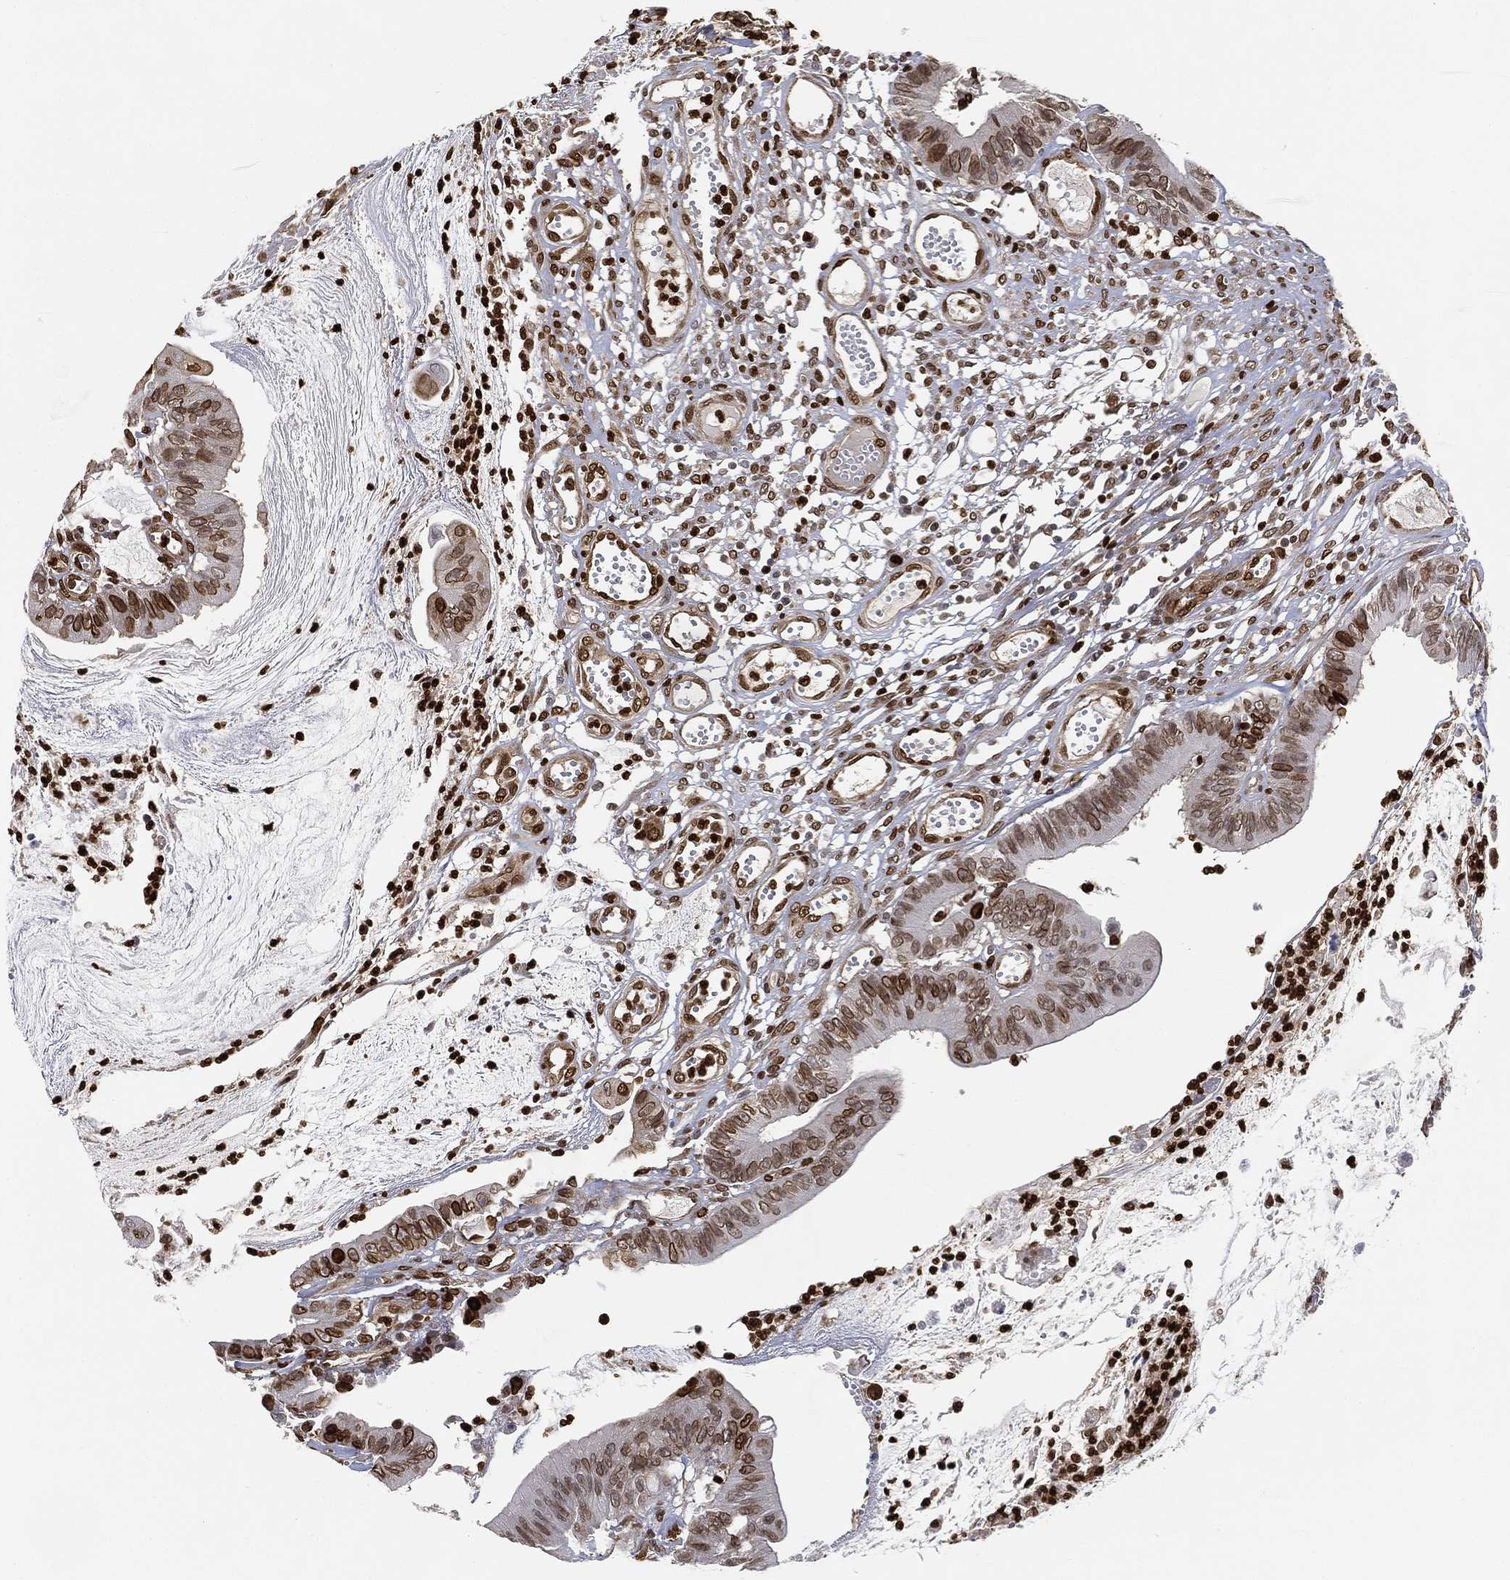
{"staining": {"intensity": "moderate", "quantity": "25%-75%", "location": "nuclear"}, "tissue": "colorectal cancer", "cell_type": "Tumor cells", "image_type": "cancer", "snomed": [{"axis": "morphology", "description": "Adenocarcinoma, NOS"}, {"axis": "topography", "description": "Colon"}], "caption": "This histopathology image demonstrates colorectal adenocarcinoma stained with immunohistochemistry (IHC) to label a protein in brown. The nuclear of tumor cells show moderate positivity for the protein. Nuclei are counter-stained blue.", "gene": "LMNB1", "patient": {"sex": "female", "age": 69}}